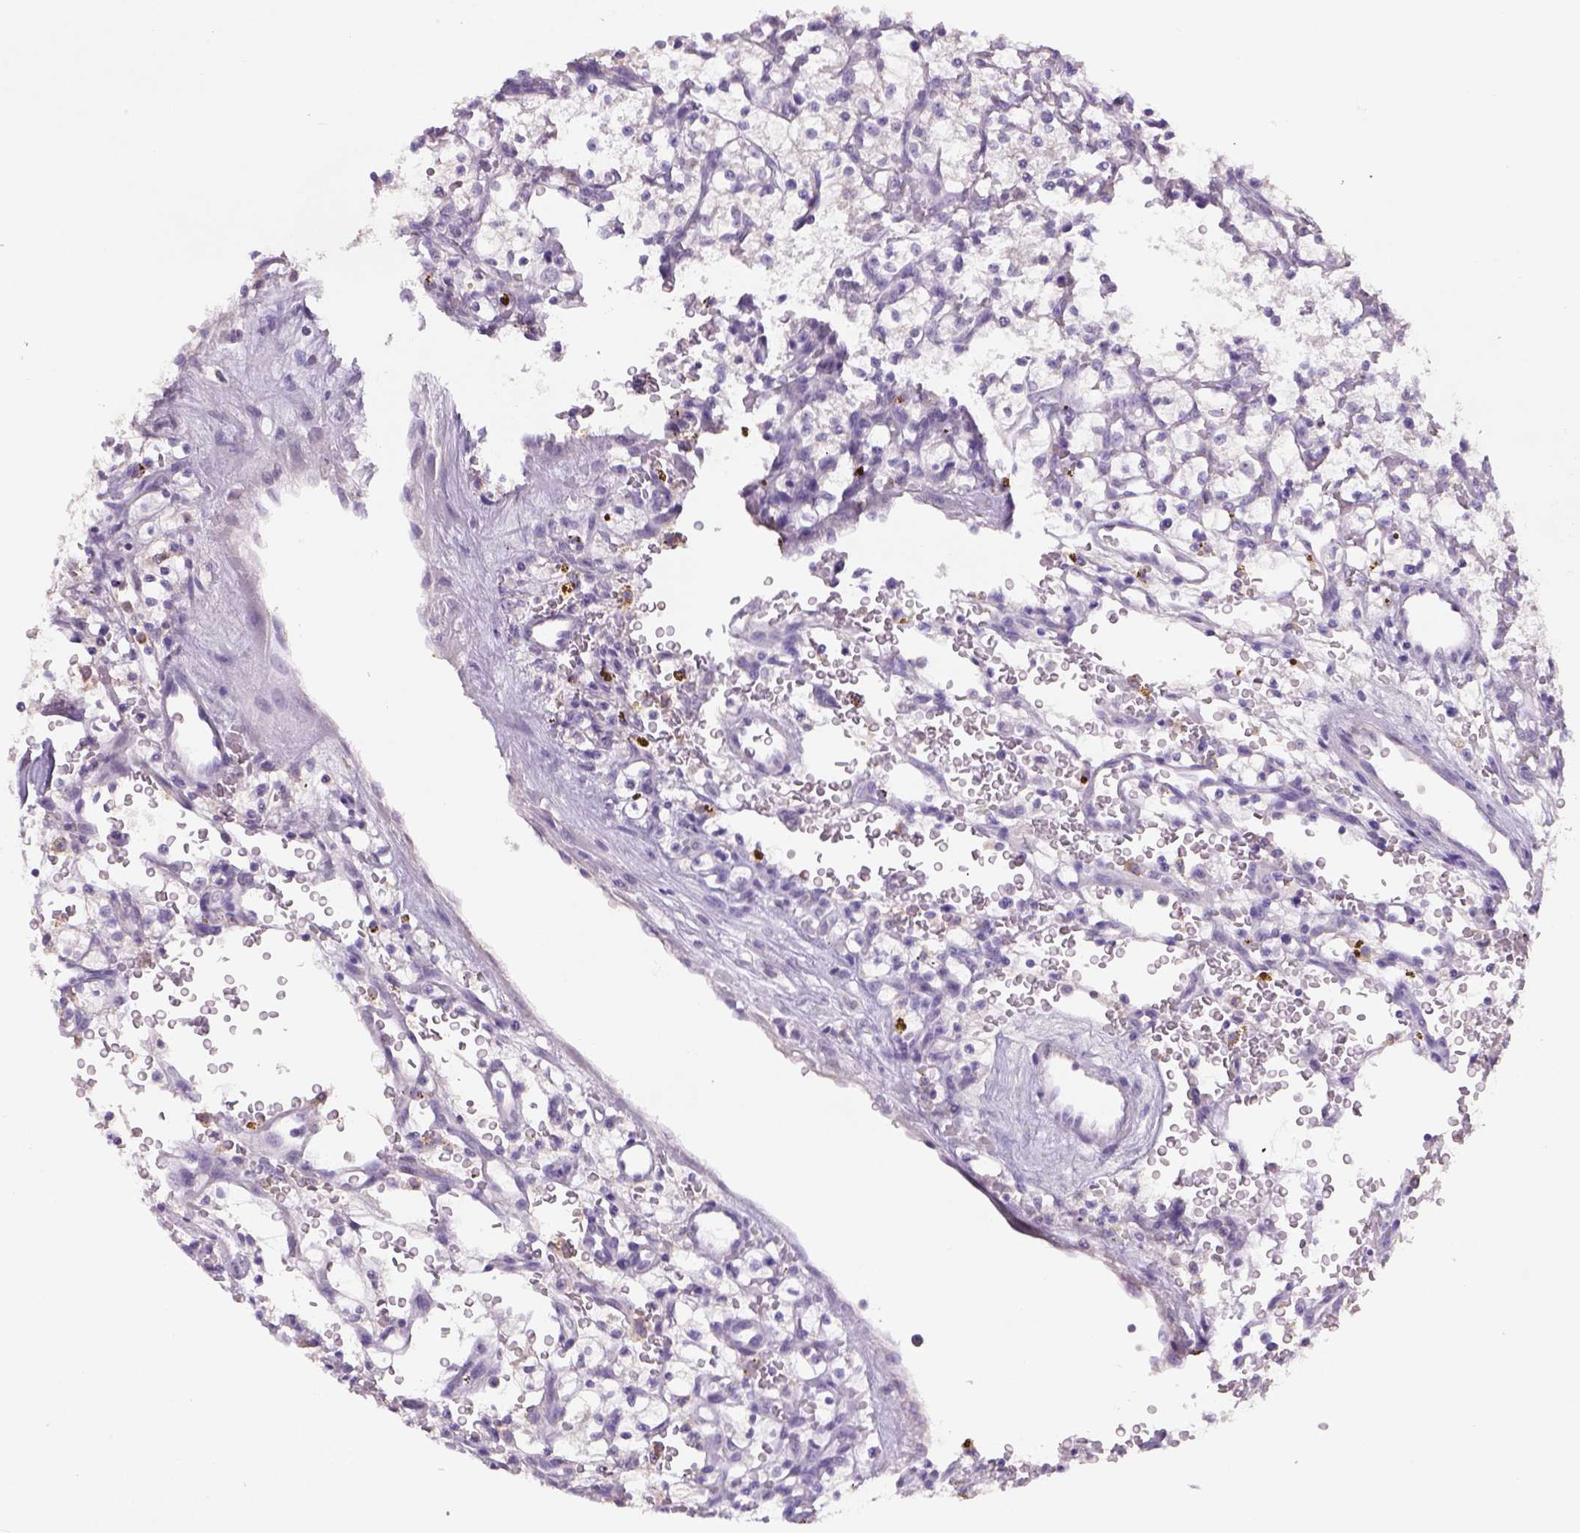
{"staining": {"intensity": "negative", "quantity": "none", "location": "none"}, "tissue": "renal cancer", "cell_type": "Tumor cells", "image_type": "cancer", "snomed": [{"axis": "morphology", "description": "Adenocarcinoma, NOS"}, {"axis": "topography", "description": "Kidney"}], "caption": "The immunohistochemistry micrograph has no significant staining in tumor cells of renal adenocarcinoma tissue. Nuclei are stained in blue.", "gene": "NAALAD2", "patient": {"sex": "female", "age": 64}}